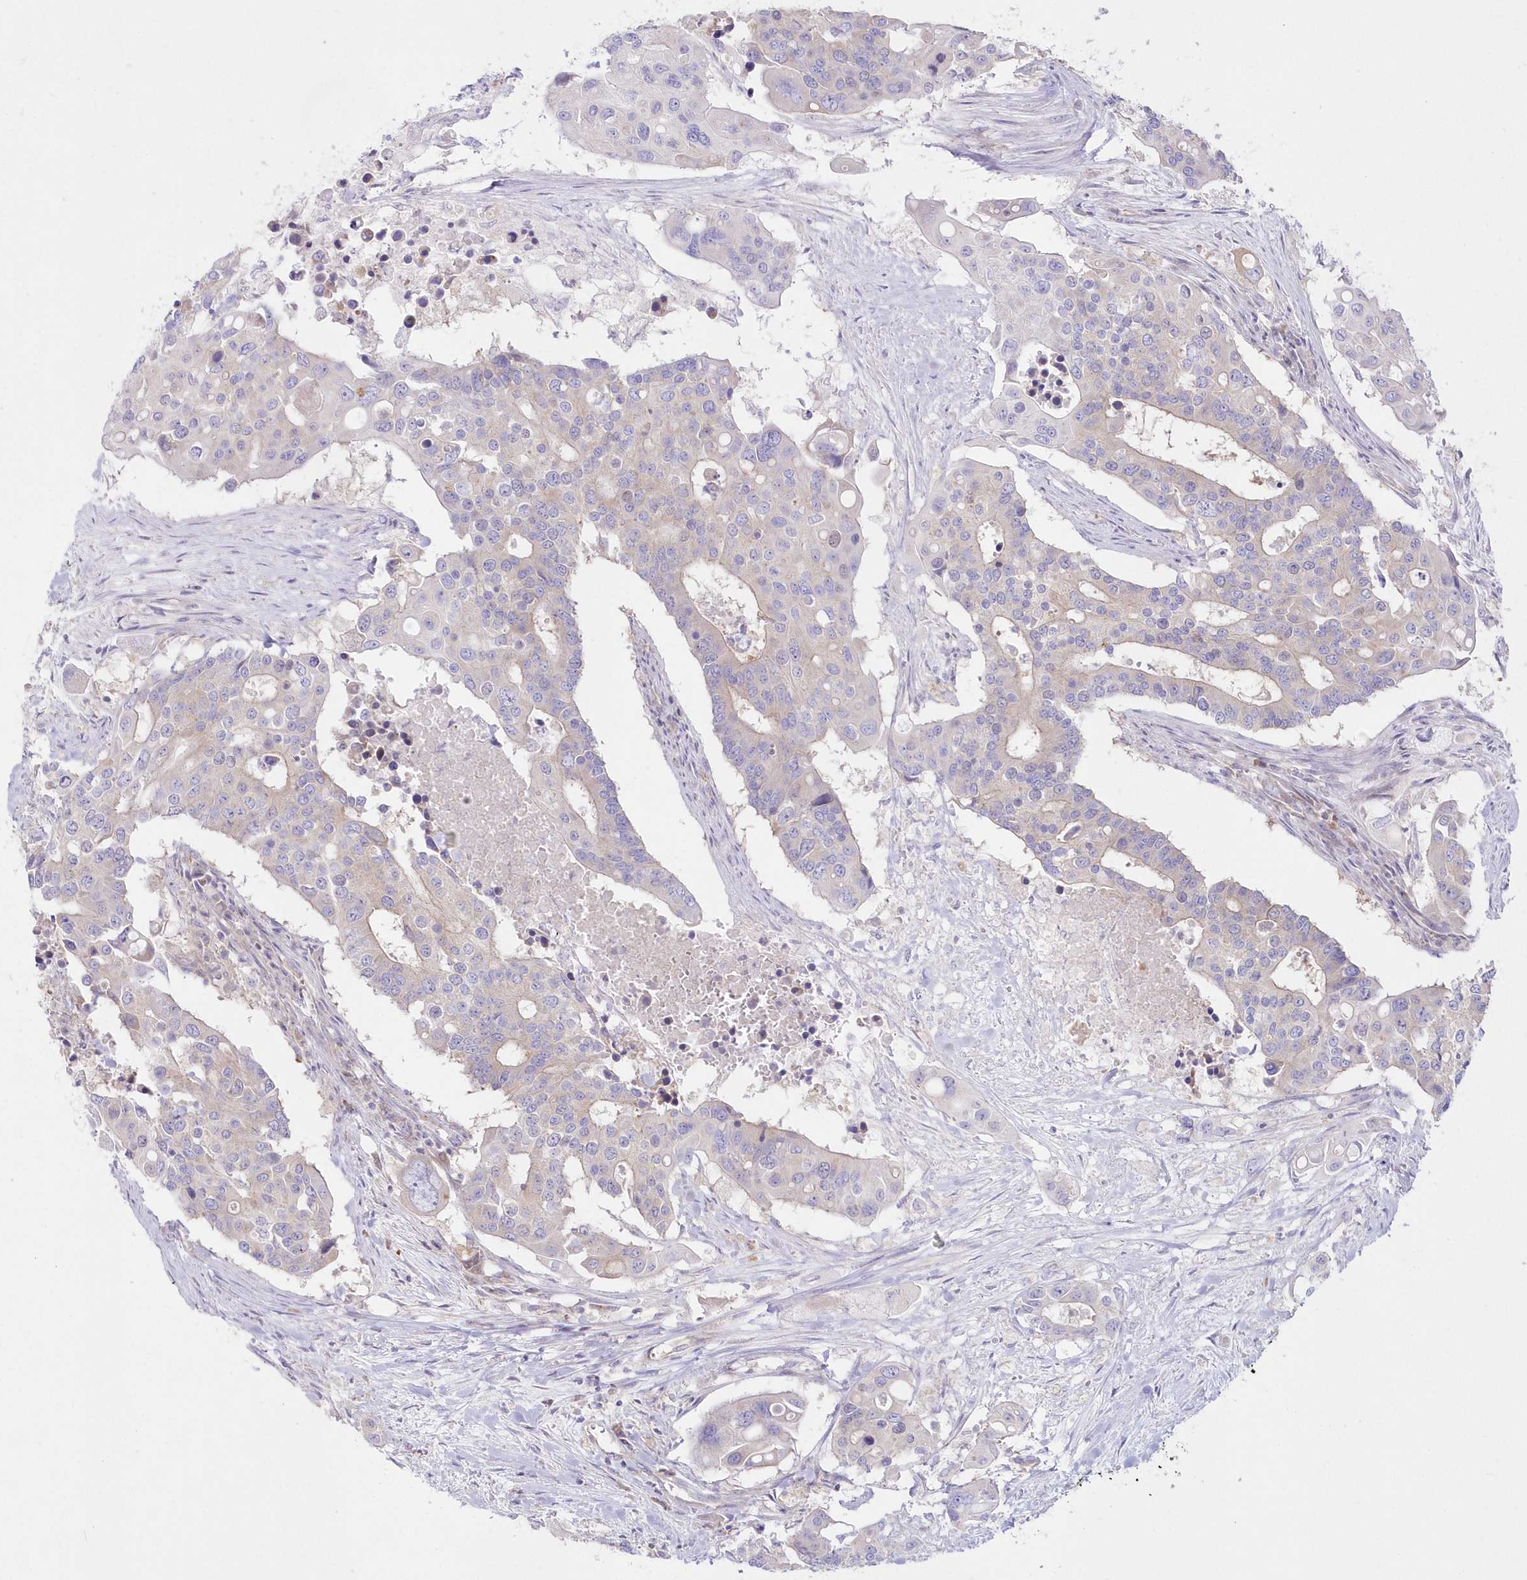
{"staining": {"intensity": "negative", "quantity": "none", "location": "none"}, "tissue": "colorectal cancer", "cell_type": "Tumor cells", "image_type": "cancer", "snomed": [{"axis": "morphology", "description": "Adenocarcinoma, NOS"}, {"axis": "topography", "description": "Colon"}], "caption": "This is an IHC micrograph of colorectal cancer (adenocarcinoma). There is no expression in tumor cells.", "gene": "ZNF843", "patient": {"sex": "male", "age": 77}}